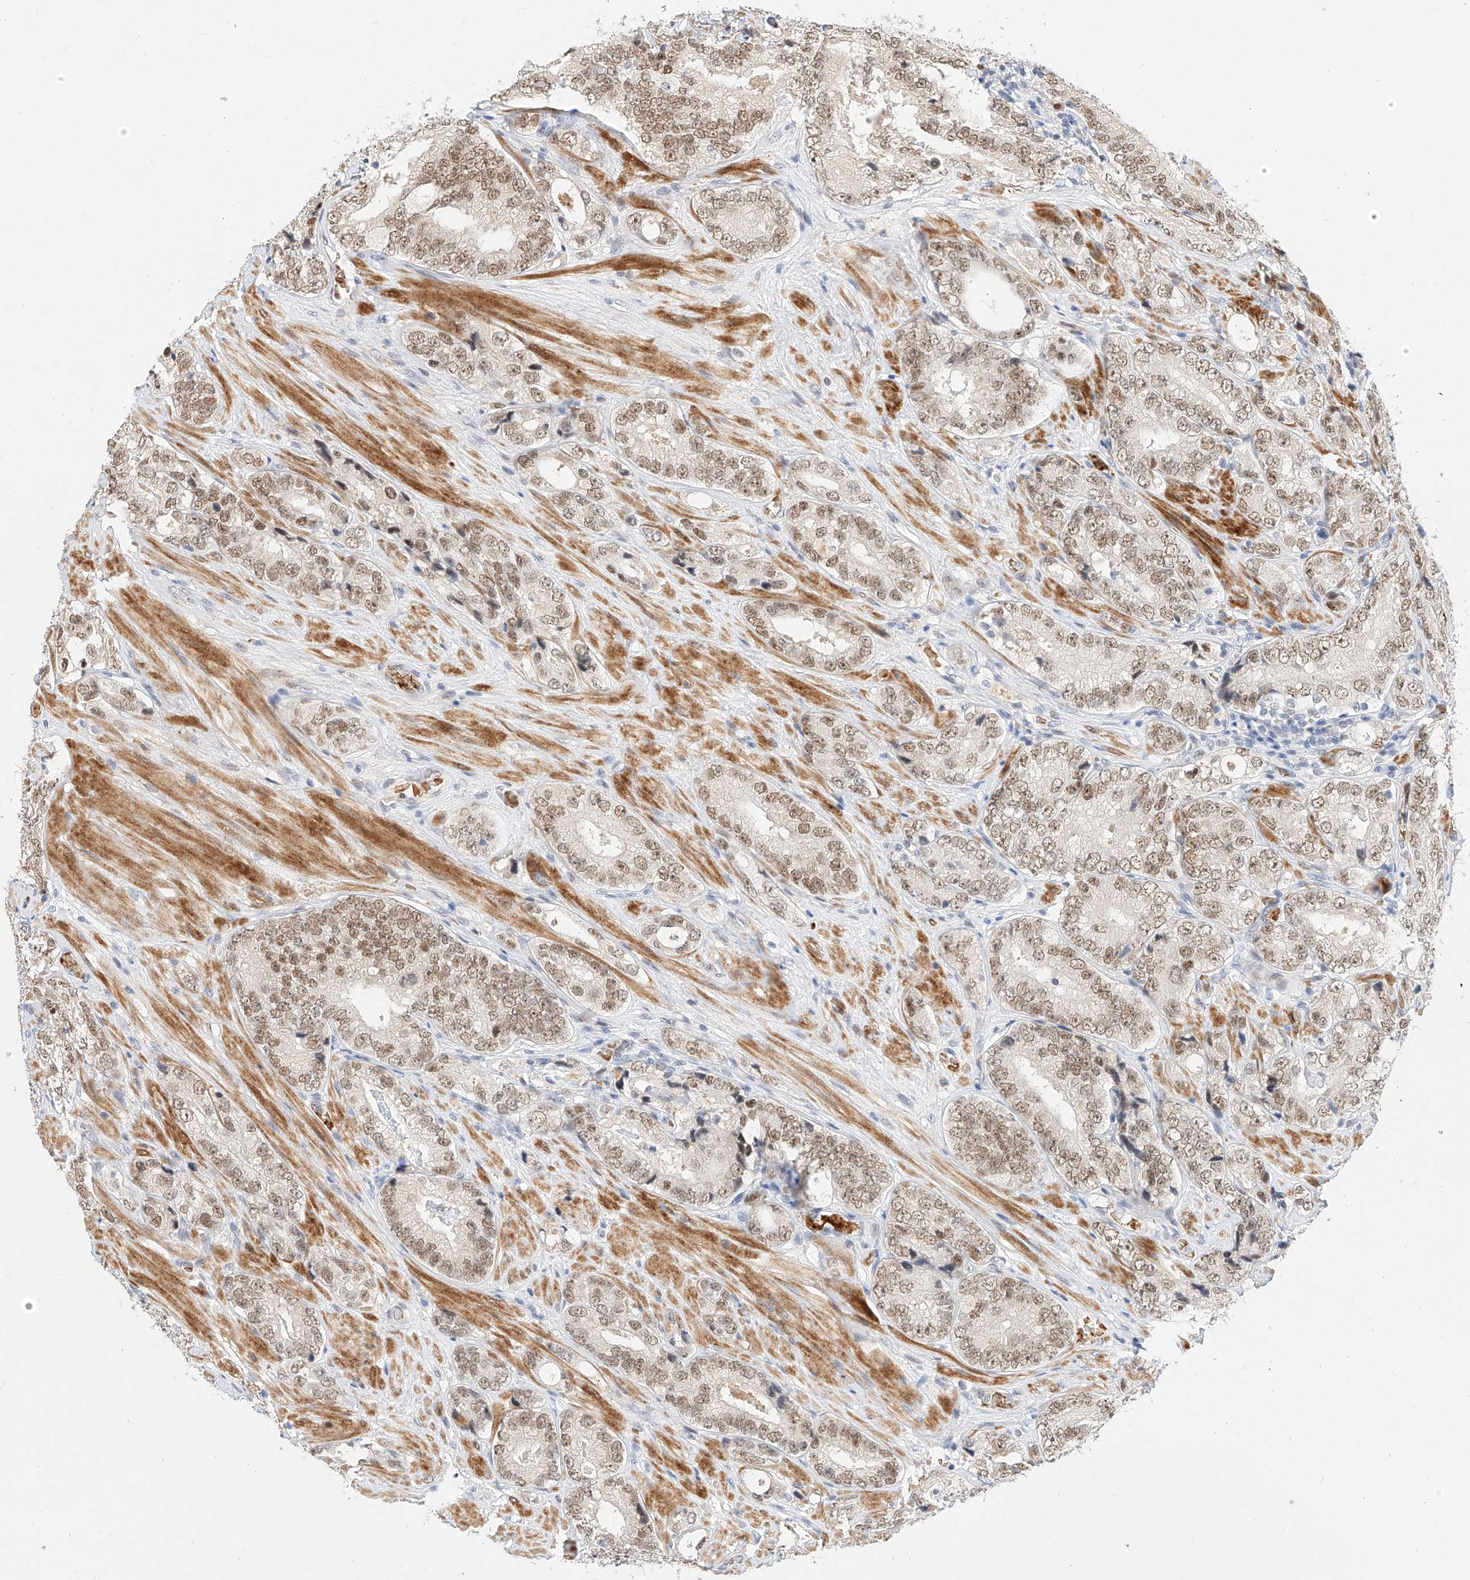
{"staining": {"intensity": "moderate", "quantity": ">75%", "location": "nuclear"}, "tissue": "prostate cancer", "cell_type": "Tumor cells", "image_type": "cancer", "snomed": [{"axis": "morphology", "description": "Adenocarcinoma, High grade"}, {"axis": "topography", "description": "Prostate"}], "caption": "A brown stain shows moderate nuclear staining of a protein in human prostate high-grade adenocarcinoma tumor cells. The staining was performed using DAB to visualize the protein expression in brown, while the nuclei were stained in blue with hematoxylin (Magnification: 20x).", "gene": "CBX8", "patient": {"sex": "male", "age": 56}}